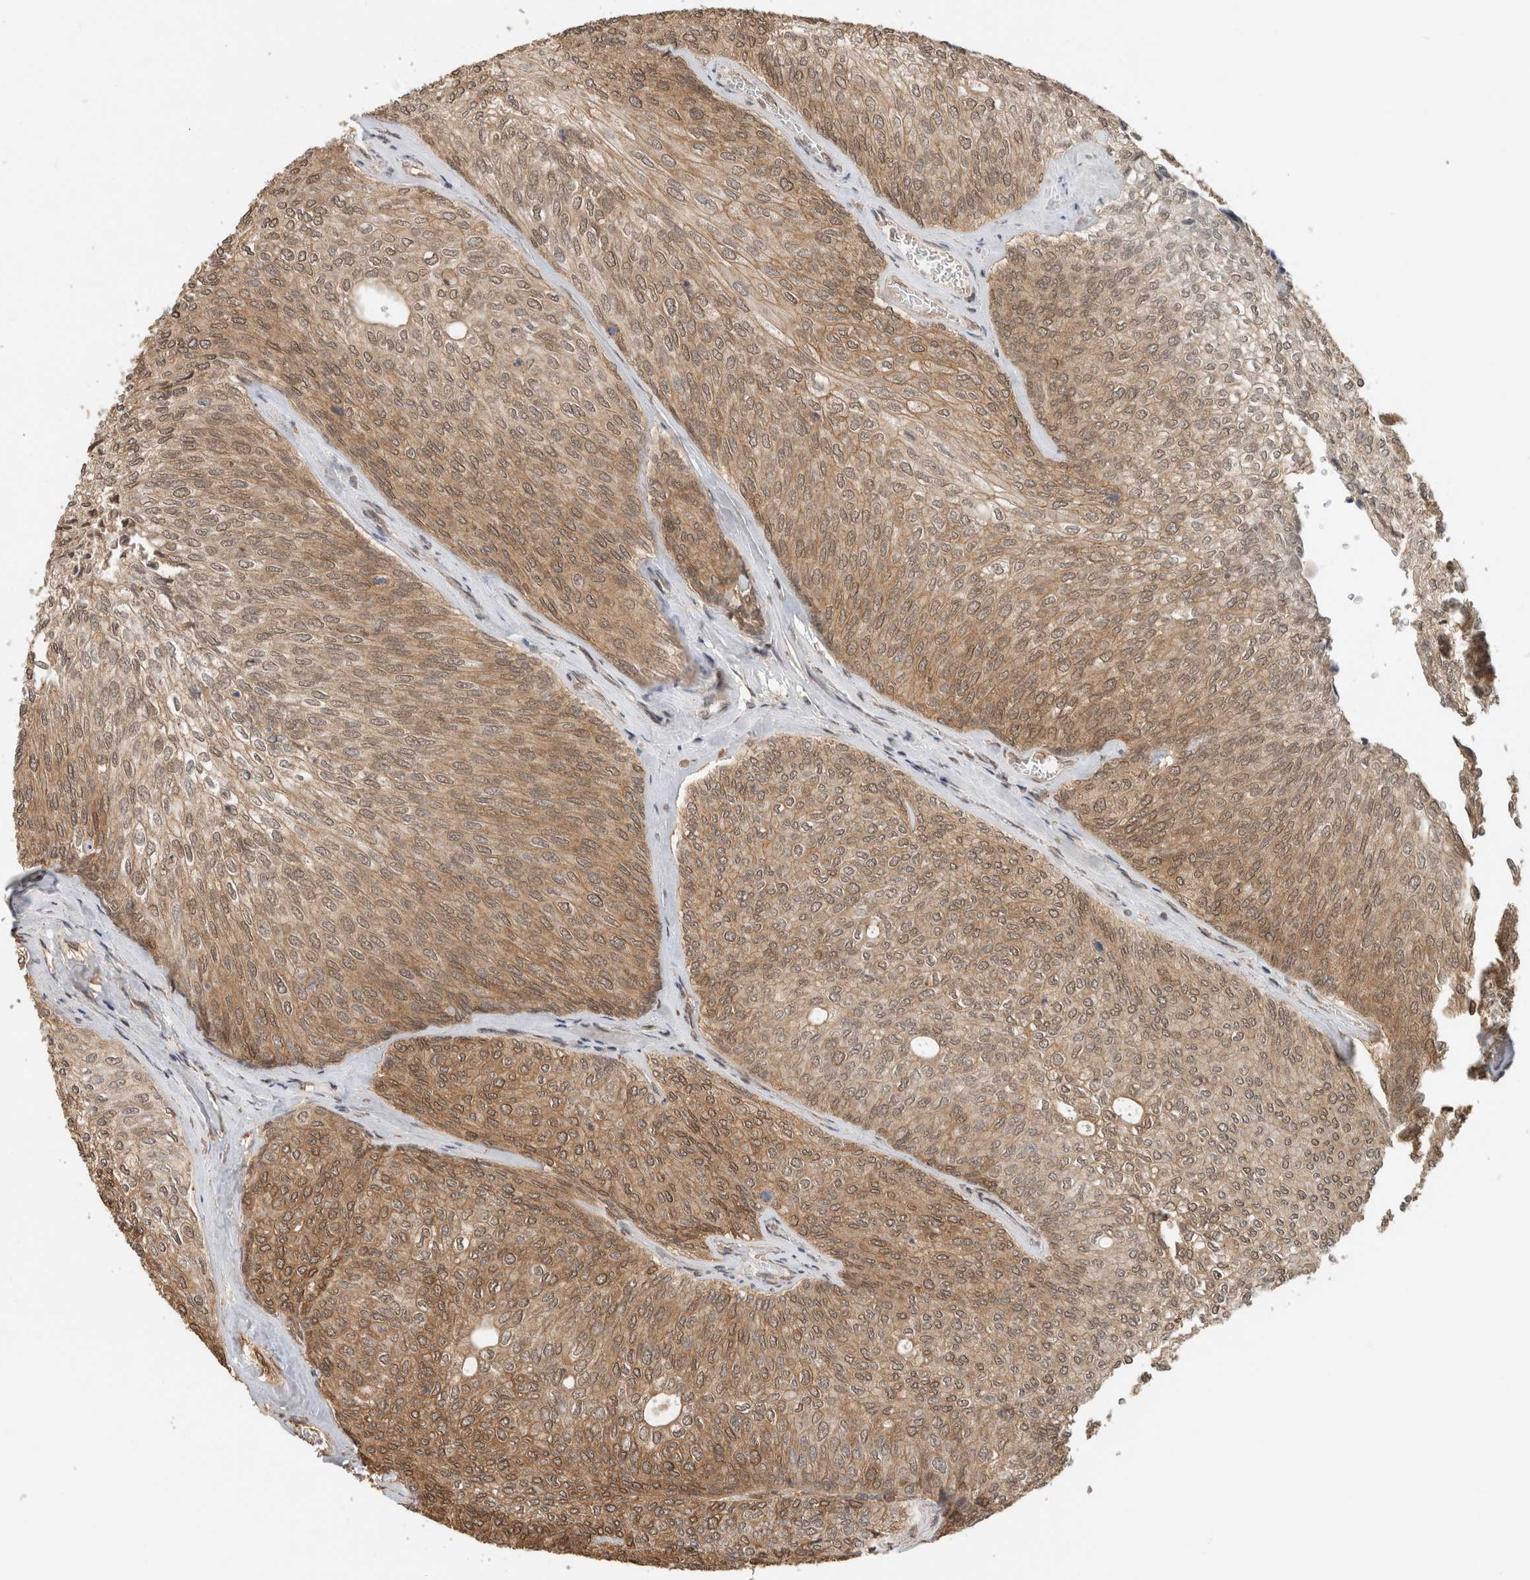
{"staining": {"intensity": "moderate", "quantity": ">75%", "location": "cytoplasmic/membranous,nuclear"}, "tissue": "urothelial cancer", "cell_type": "Tumor cells", "image_type": "cancer", "snomed": [{"axis": "morphology", "description": "Urothelial carcinoma, Low grade"}, {"axis": "topography", "description": "Urinary bladder"}], "caption": "This micrograph shows urothelial cancer stained with immunohistochemistry (IHC) to label a protein in brown. The cytoplasmic/membranous and nuclear of tumor cells show moderate positivity for the protein. Nuclei are counter-stained blue.", "gene": "C1orf21", "patient": {"sex": "female", "age": 79}}